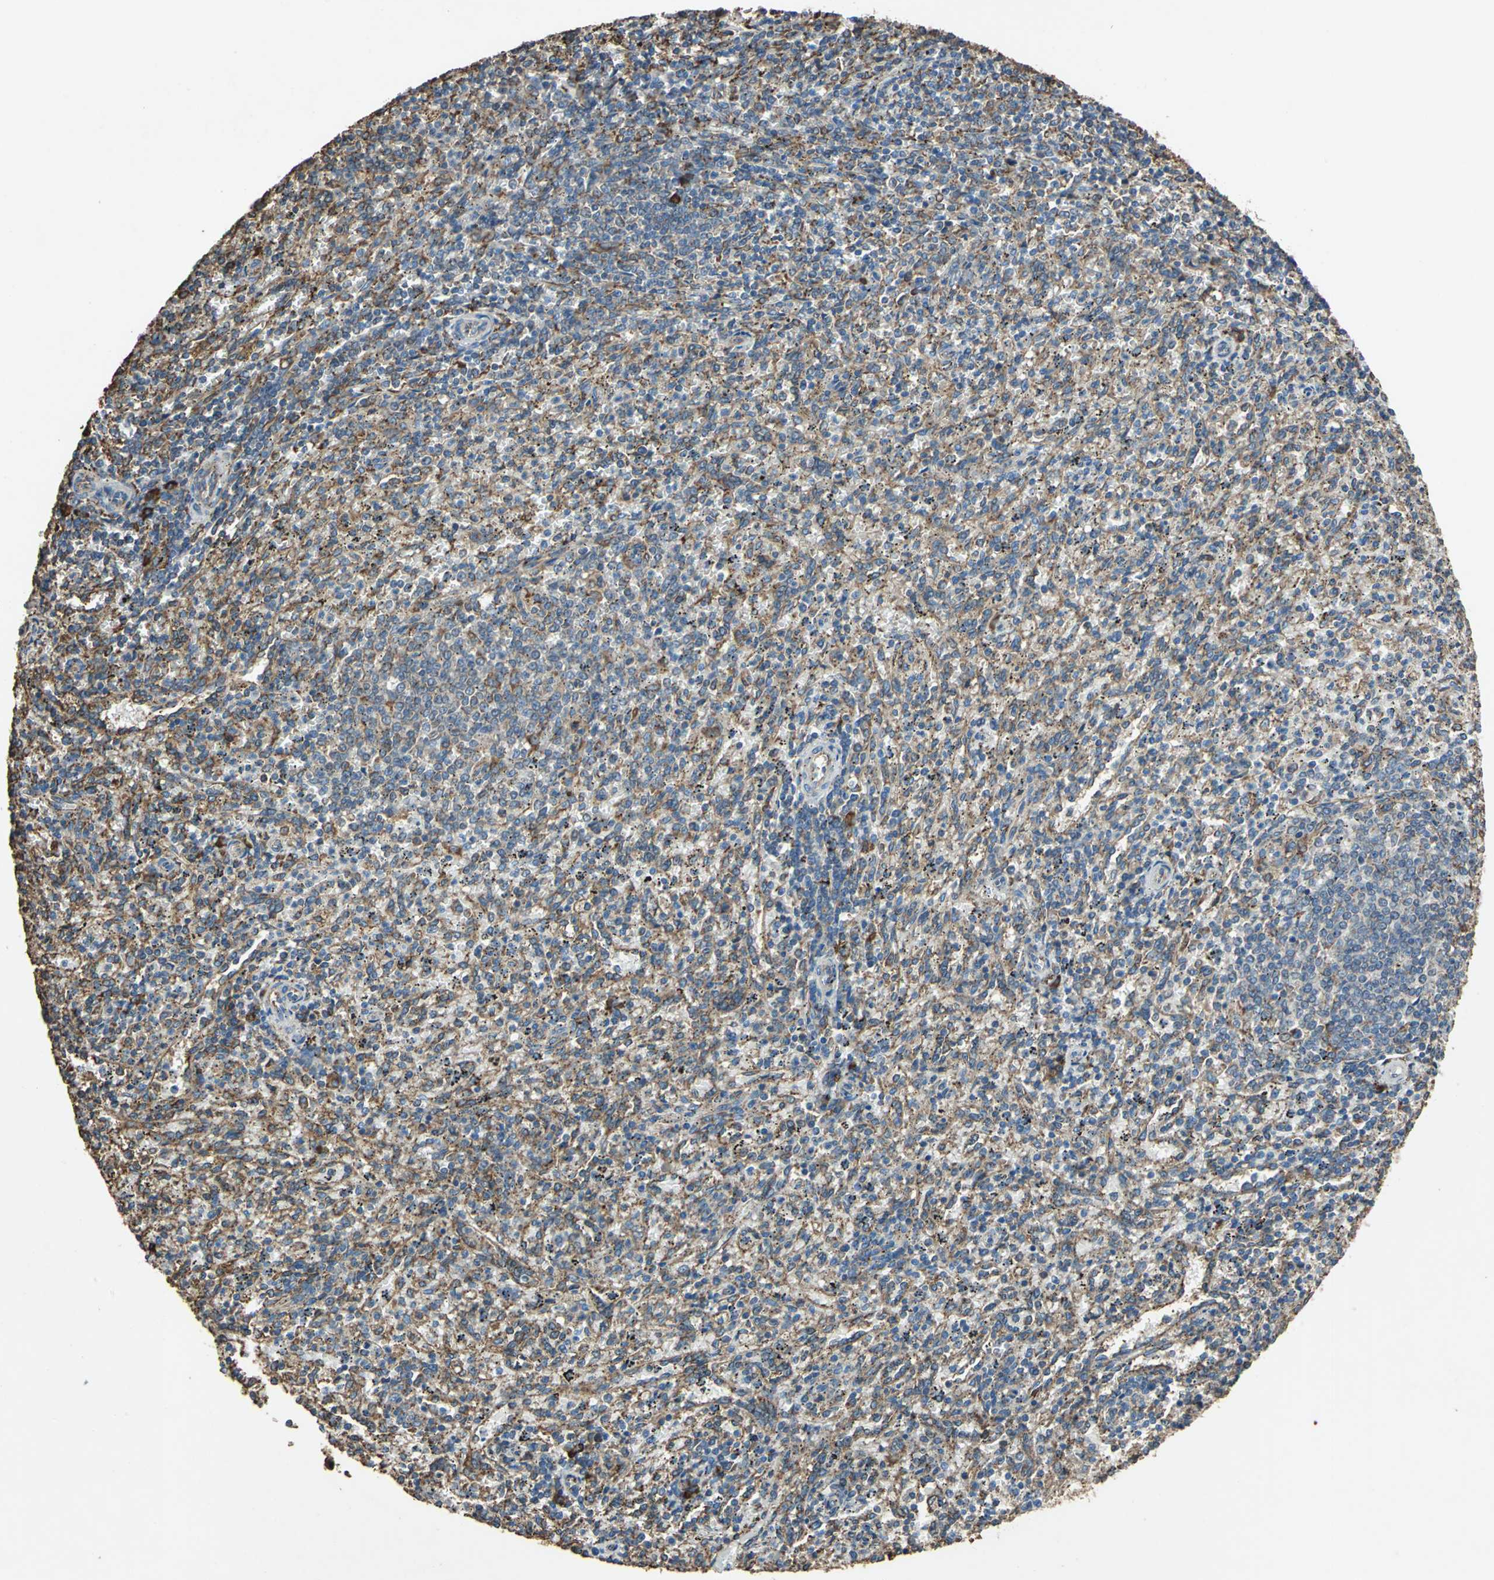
{"staining": {"intensity": "moderate", "quantity": ">75%", "location": "cytoplasmic/membranous"}, "tissue": "spleen", "cell_type": "Cells in red pulp", "image_type": "normal", "snomed": [{"axis": "morphology", "description": "Normal tissue, NOS"}, {"axis": "topography", "description": "Spleen"}], "caption": "Spleen stained for a protein (brown) shows moderate cytoplasmic/membranous positive staining in about >75% of cells in red pulp.", "gene": "GPANK1", "patient": {"sex": "female", "age": 10}}